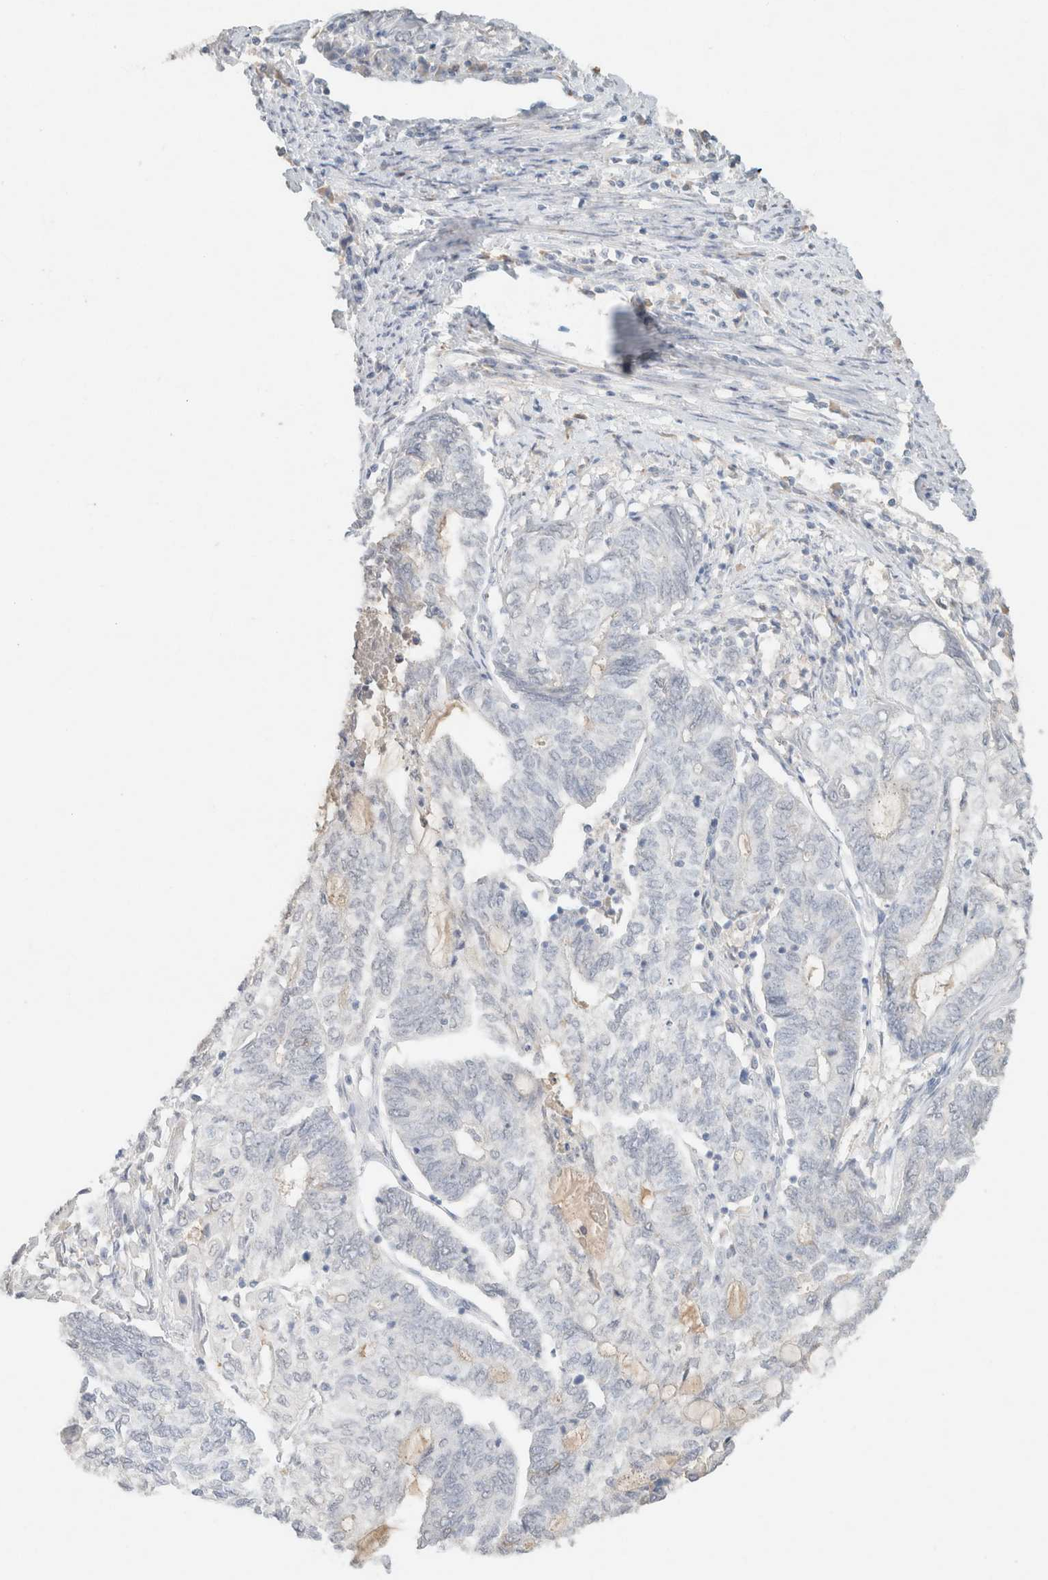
{"staining": {"intensity": "negative", "quantity": "none", "location": "none"}, "tissue": "endometrial cancer", "cell_type": "Tumor cells", "image_type": "cancer", "snomed": [{"axis": "morphology", "description": "Adenocarcinoma, NOS"}, {"axis": "topography", "description": "Uterus"}, {"axis": "topography", "description": "Endometrium"}], "caption": "A micrograph of human endometrial cancer (adenocarcinoma) is negative for staining in tumor cells.", "gene": "CPA1", "patient": {"sex": "female", "age": 70}}